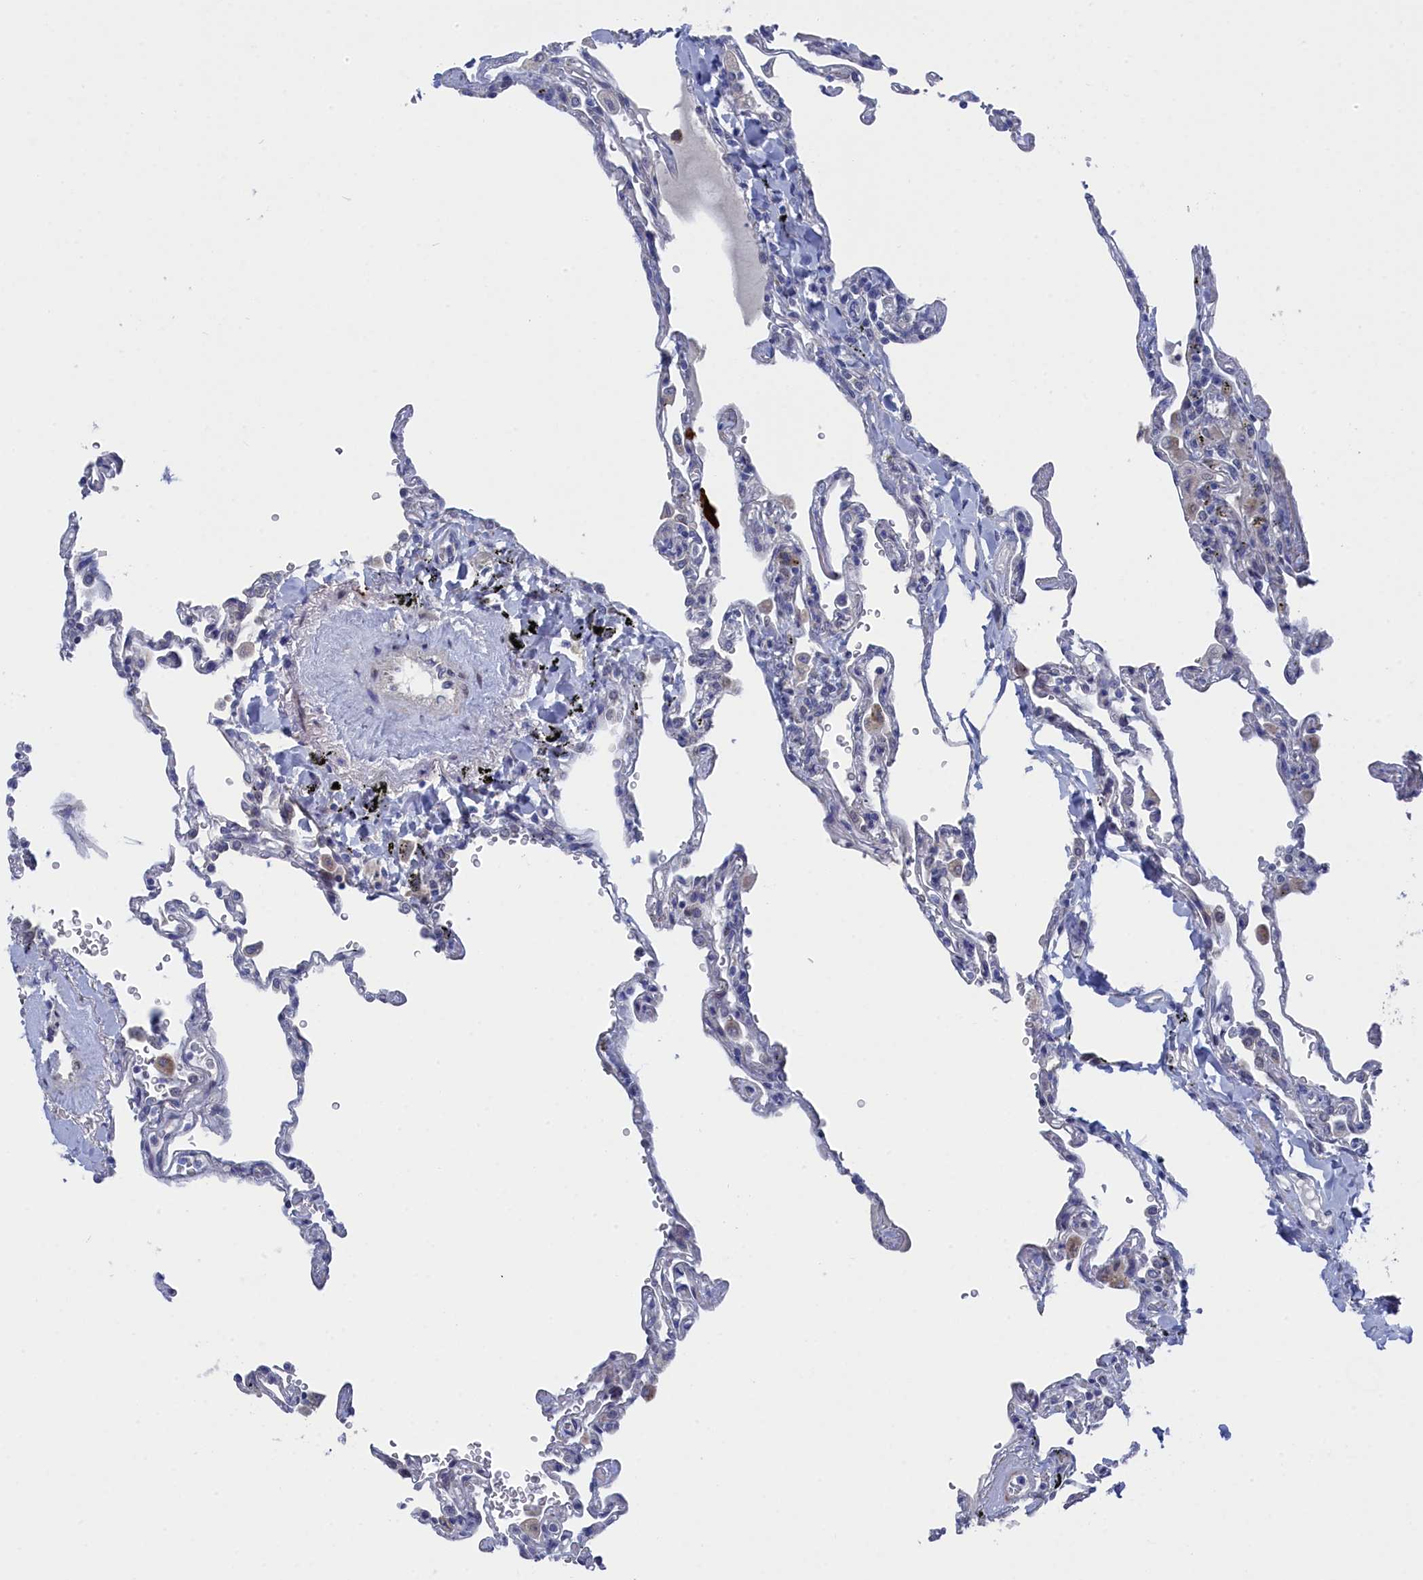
{"staining": {"intensity": "negative", "quantity": "none", "location": "none"}, "tissue": "lung", "cell_type": "Alveolar cells", "image_type": "normal", "snomed": [{"axis": "morphology", "description": "Normal tissue, NOS"}, {"axis": "topography", "description": "Lung"}], "caption": "A histopathology image of lung stained for a protein reveals no brown staining in alveolar cells. (Brightfield microscopy of DAB IHC at high magnification).", "gene": "TMEM161A", "patient": {"sex": "male", "age": 59}}